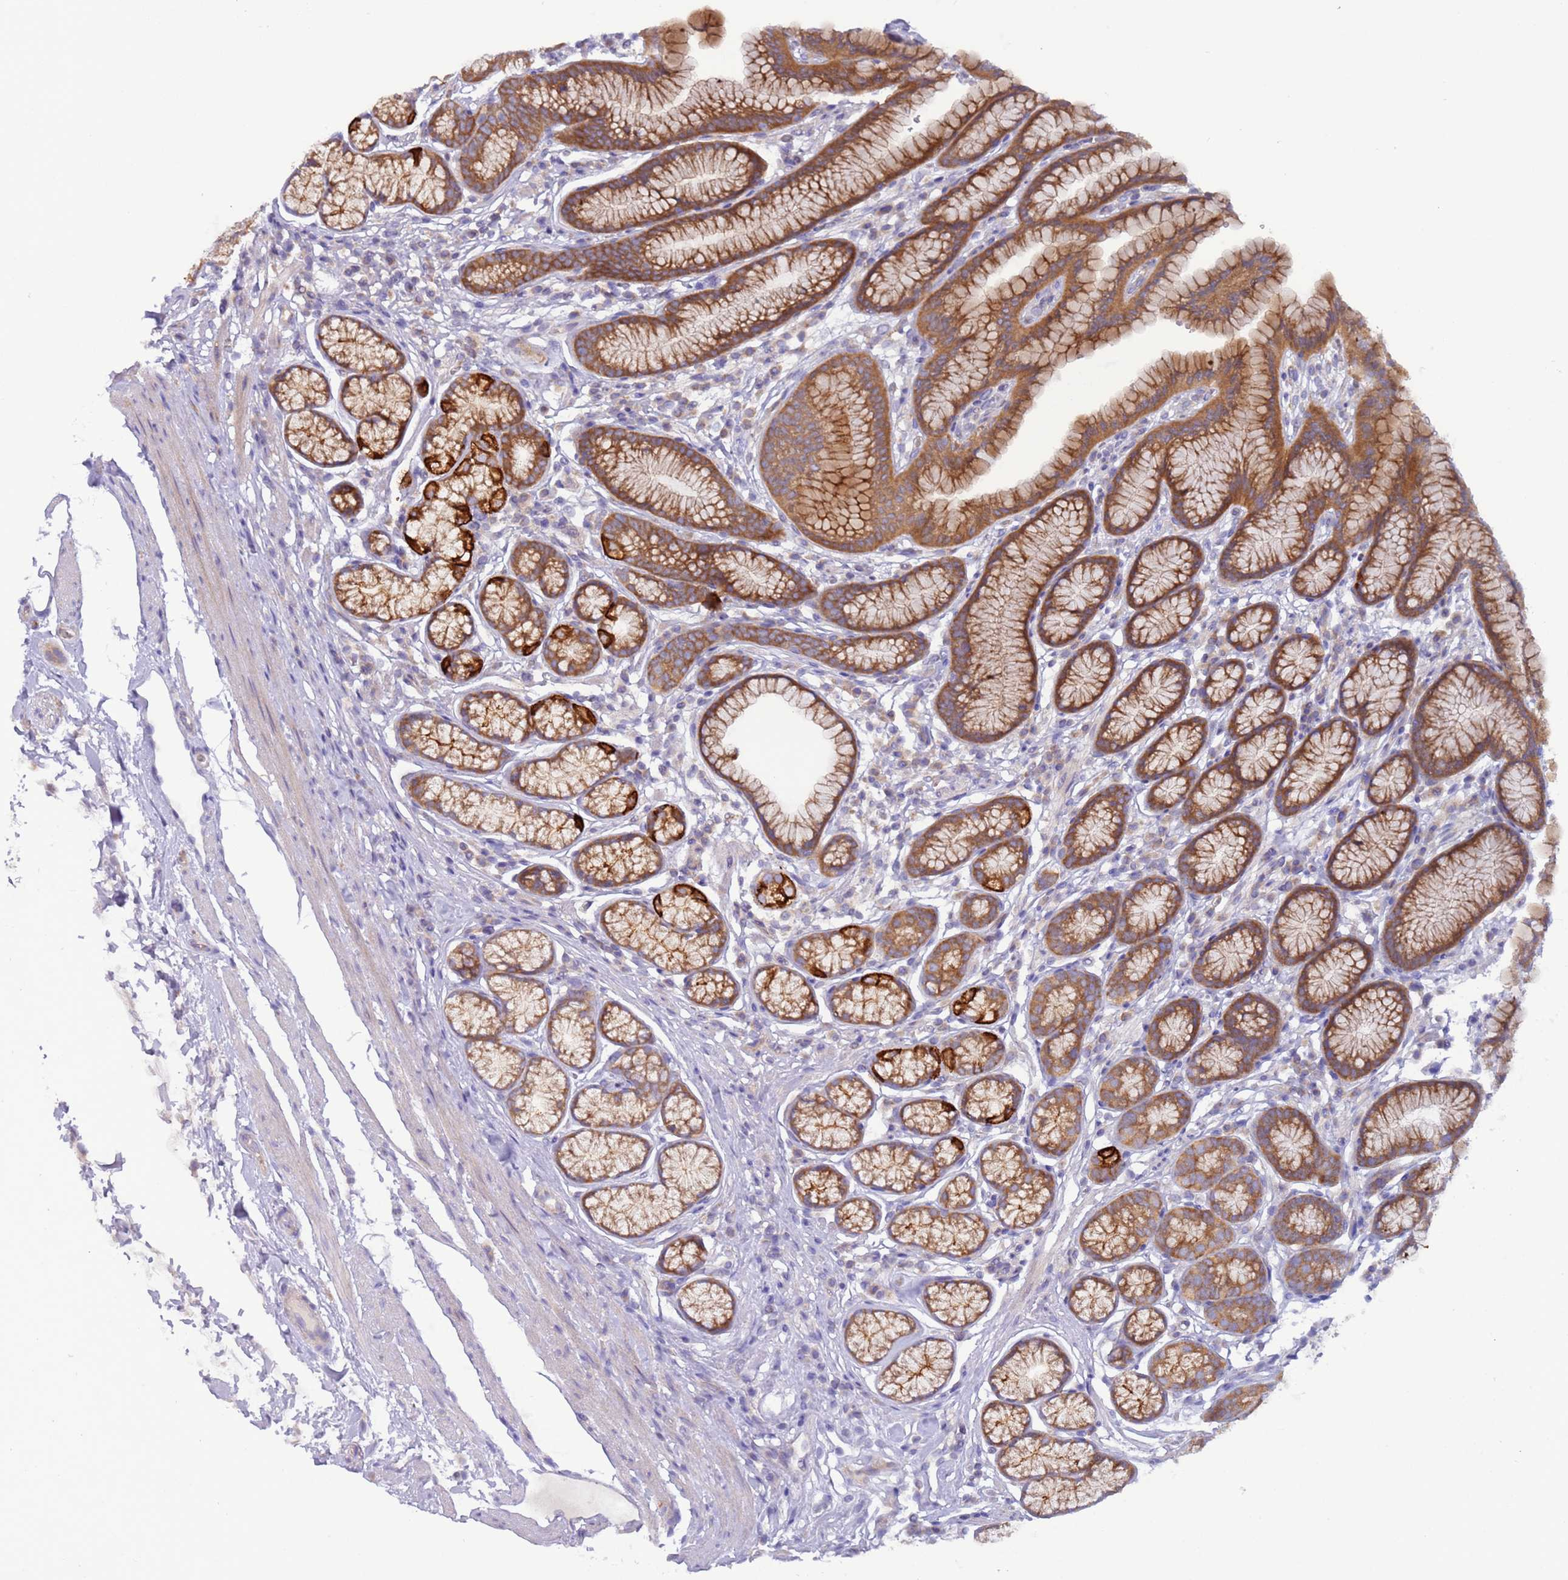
{"staining": {"intensity": "strong", "quantity": ">75%", "location": "cytoplasmic/membranous"}, "tissue": "stomach", "cell_type": "Glandular cells", "image_type": "normal", "snomed": [{"axis": "morphology", "description": "Normal tissue, NOS"}, {"axis": "topography", "description": "Stomach"}], "caption": "Brown immunohistochemical staining in benign stomach exhibits strong cytoplasmic/membranous positivity in approximately >75% of glandular cells. The staining was performed using DAB (3,3'-diaminobenzidine) to visualize the protein expression in brown, while the nuclei were stained in blue with hematoxylin (Magnification: 20x).", "gene": "UQCRQ", "patient": {"sex": "male", "age": 42}}